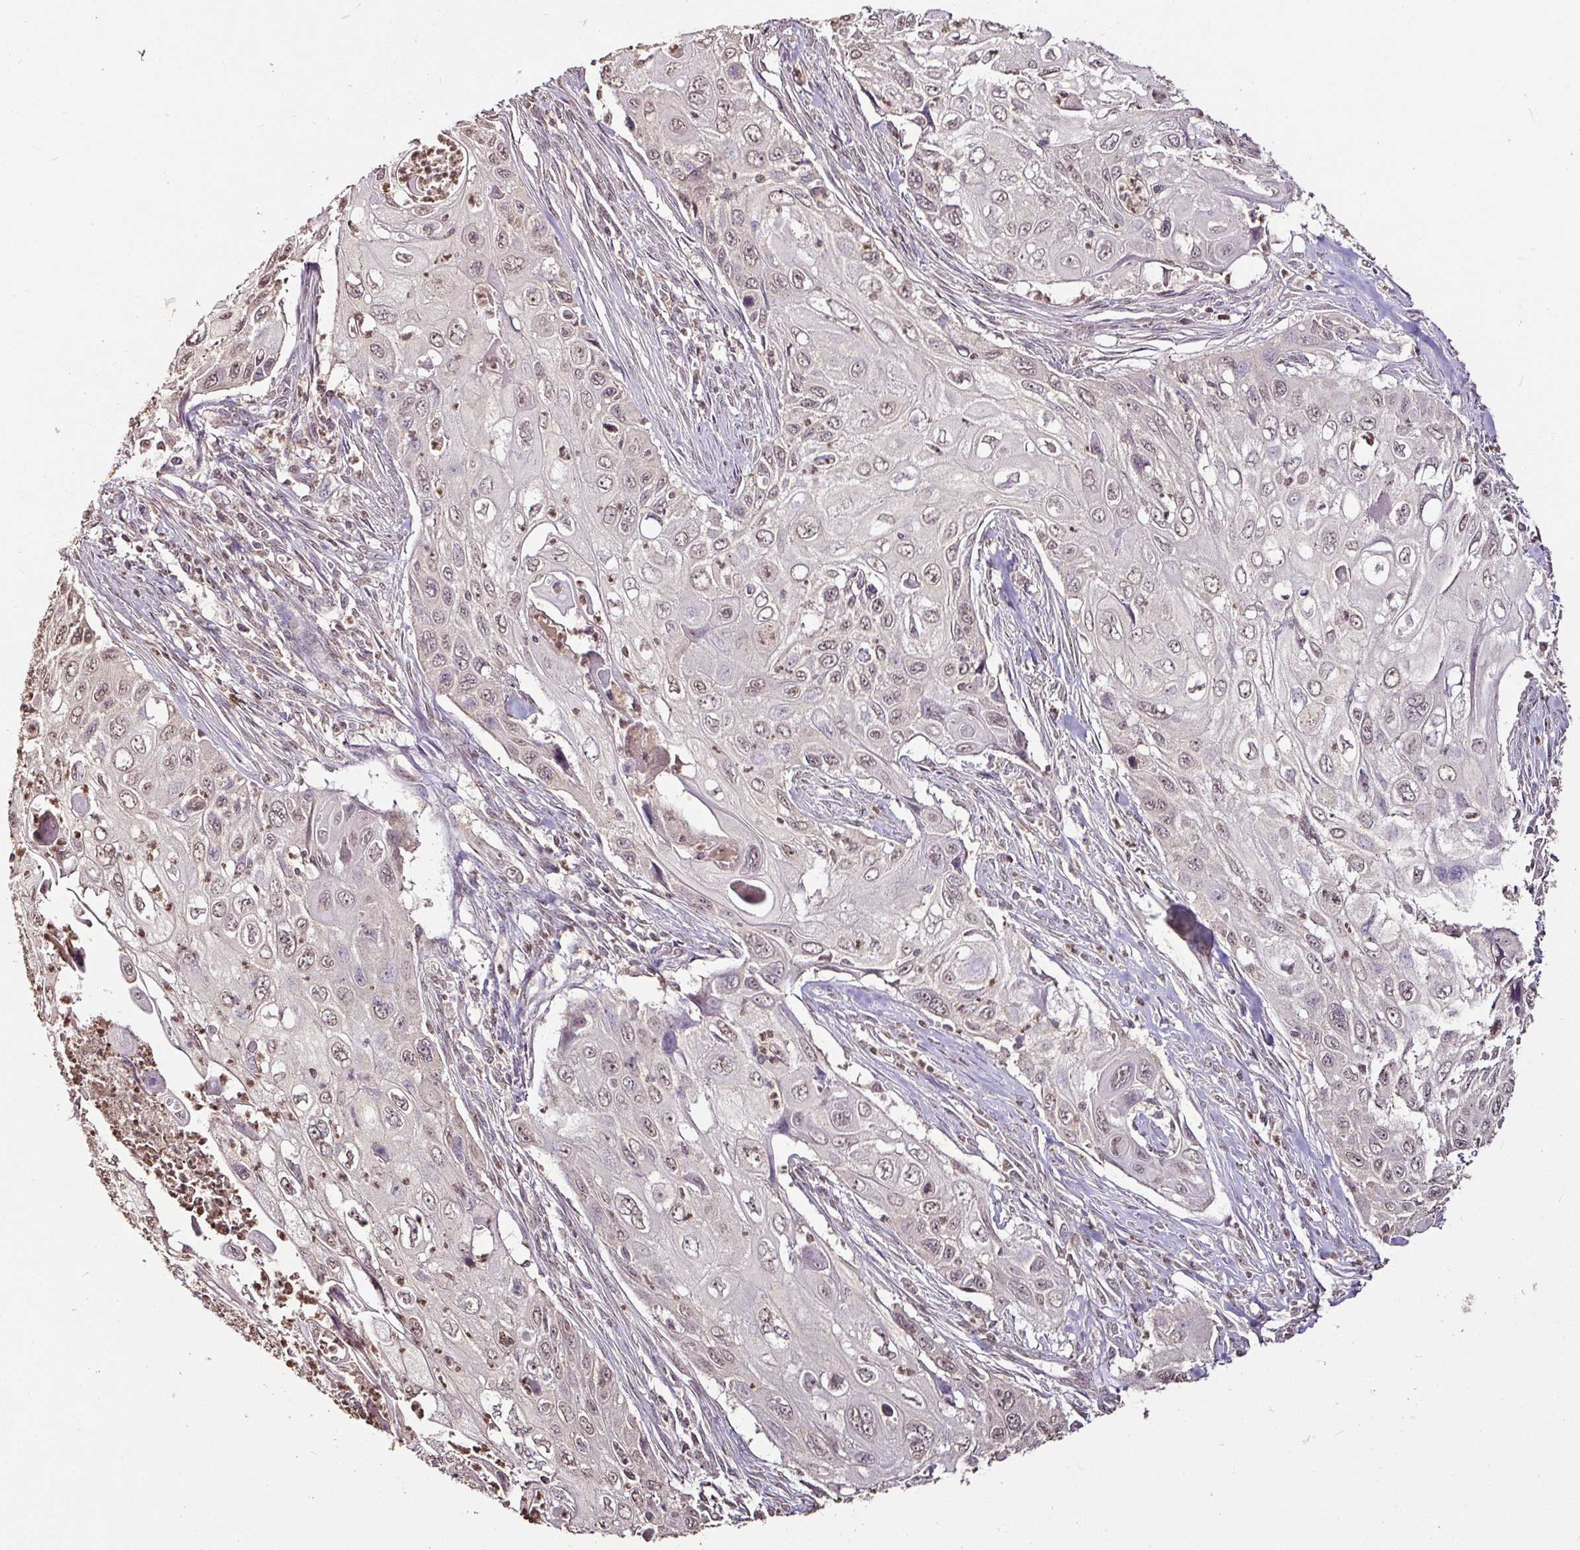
{"staining": {"intensity": "weak", "quantity": "25%-75%", "location": "nuclear"}, "tissue": "cervical cancer", "cell_type": "Tumor cells", "image_type": "cancer", "snomed": [{"axis": "morphology", "description": "Squamous cell carcinoma, NOS"}, {"axis": "topography", "description": "Cervix"}], "caption": "The photomicrograph shows a brown stain indicating the presence of a protein in the nuclear of tumor cells in cervical squamous cell carcinoma.", "gene": "RPL38", "patient": {"sex": "female", "age": 70}}